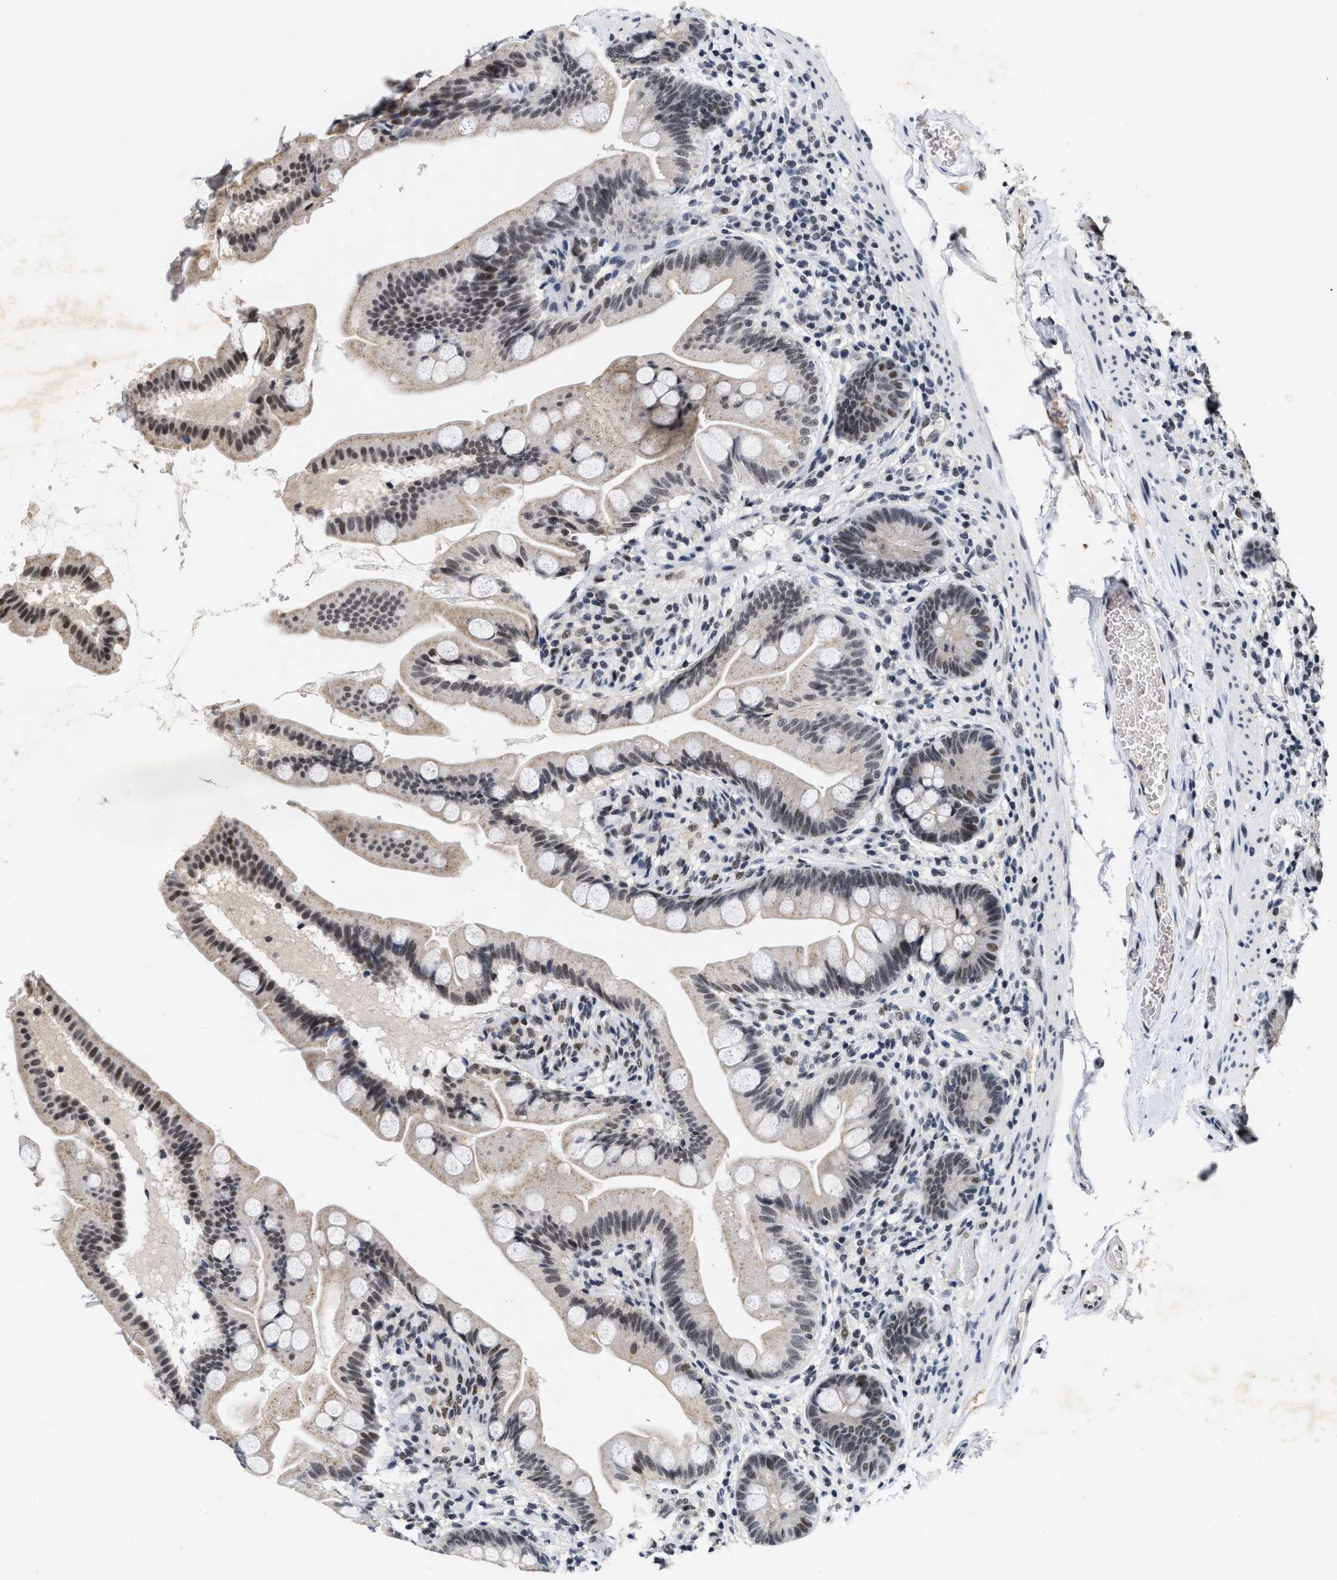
{"staining": {"intensity": "moderate", "quantity": "25%-75%", "location": "nuclear"}, "tissue": "small intestine", "cell_type": "Glandular cells", "image_type": "normal", "snomed": [{"axis": "morphology", "description": "Normal tissue, NOS"}, {"axis": "topography", "description": "Small intestine"}], "caption": "Immunohistochemistry (IHC) of normal human small intestine reveals medium levels of moderate nuclear positivity in about 25%-75% of glandular cells.", "gene": "INIP", "patient": {"sex": "female", "age": 56}}